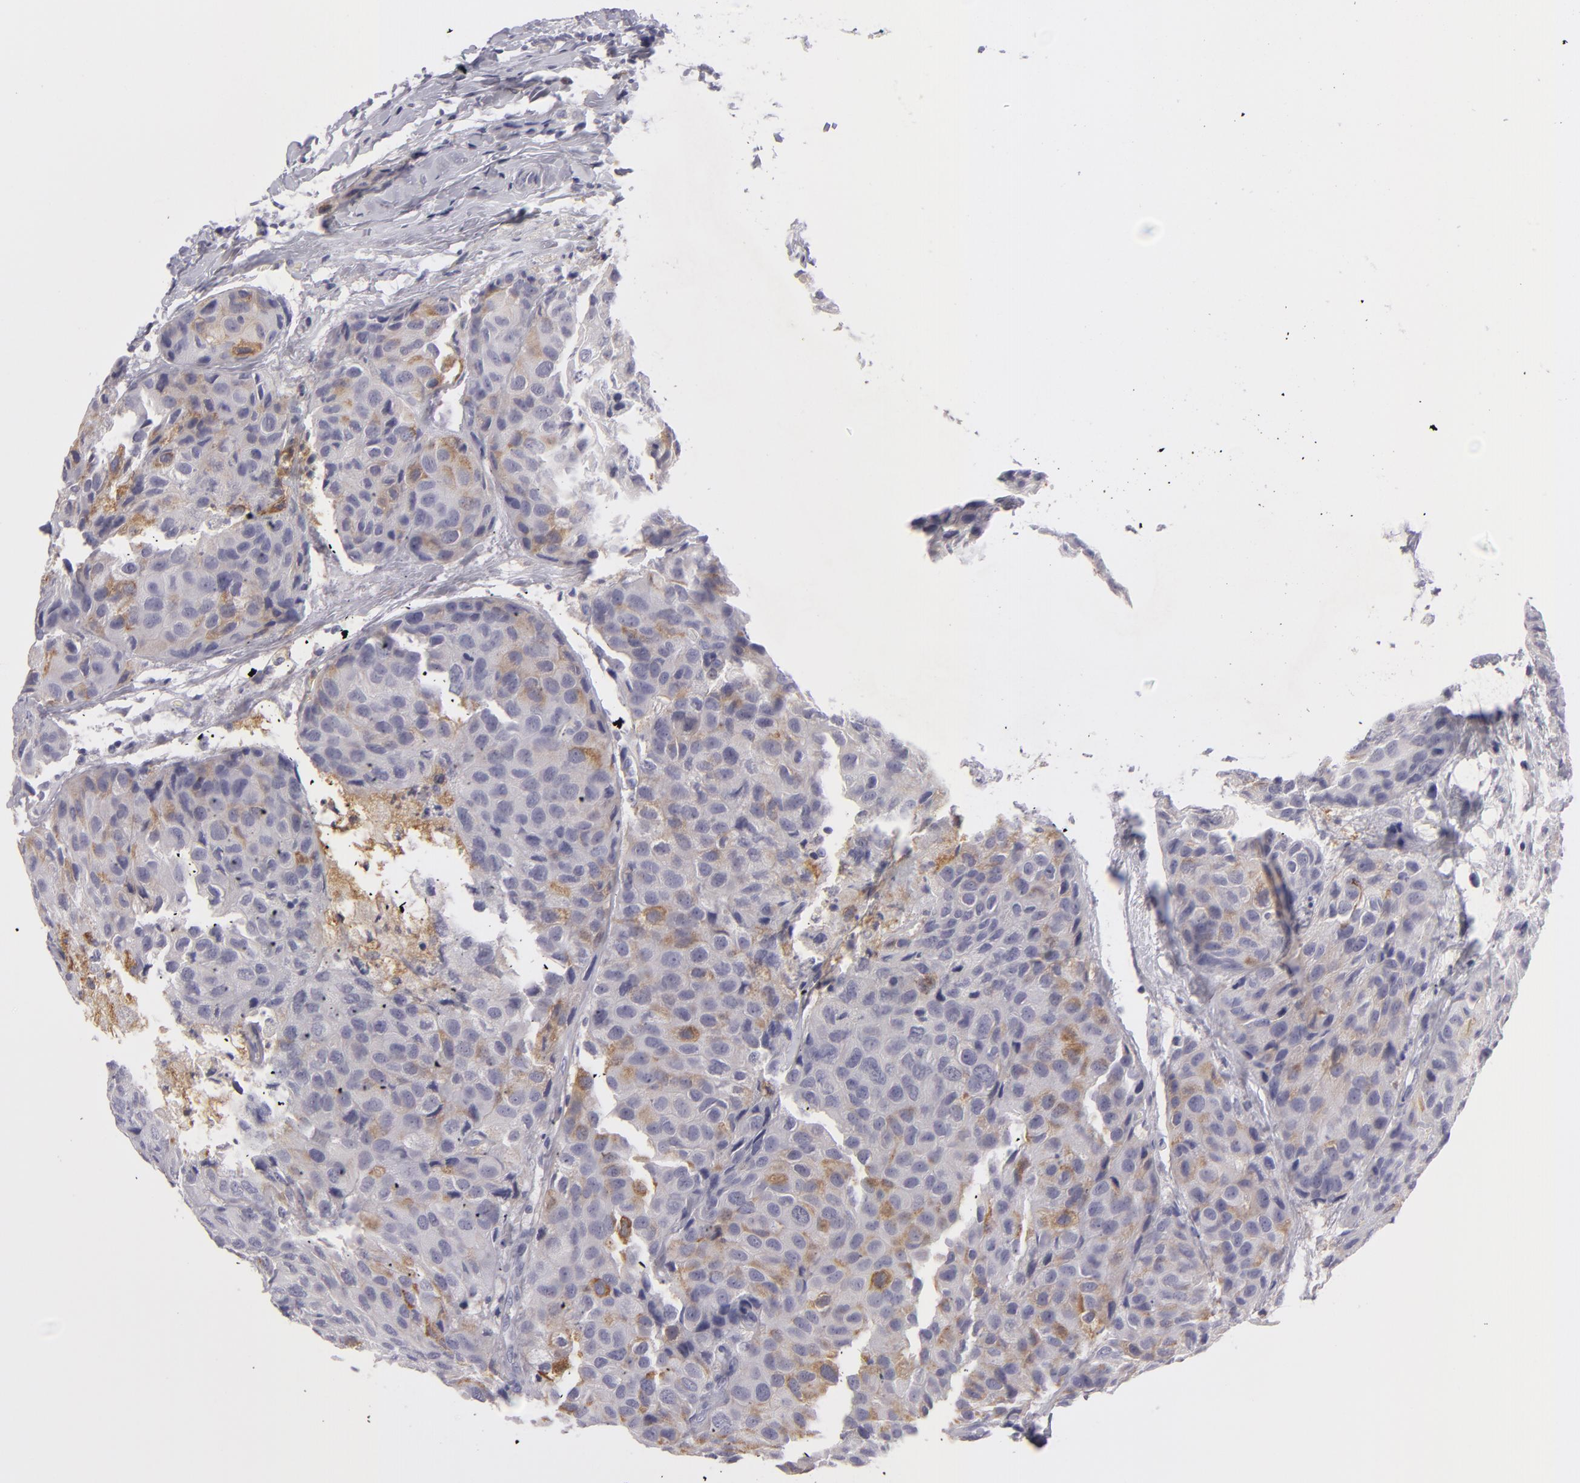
{"staining": {"intensity": "moderate", "quantity": "25%-75%", "location": "cytoplasmic/membranous"}, "tissue": "breast cancer", "cell_type": "Tumor cells", "image_type": "cancer", "snomed": [{"axis": "morphology", "description": "Duct carcinoma"}, {"axis": "topography", "description": "Breast"}], "caption": "There is medium levels of moderate cytoplasmic/membranous positivity in tumor cells of breast intraductal carcinoma, as demonstrated by immunohistochemical staining (brown color).", "gene": "TNNC1", "patient": {"sex": "female", "age": 68}}